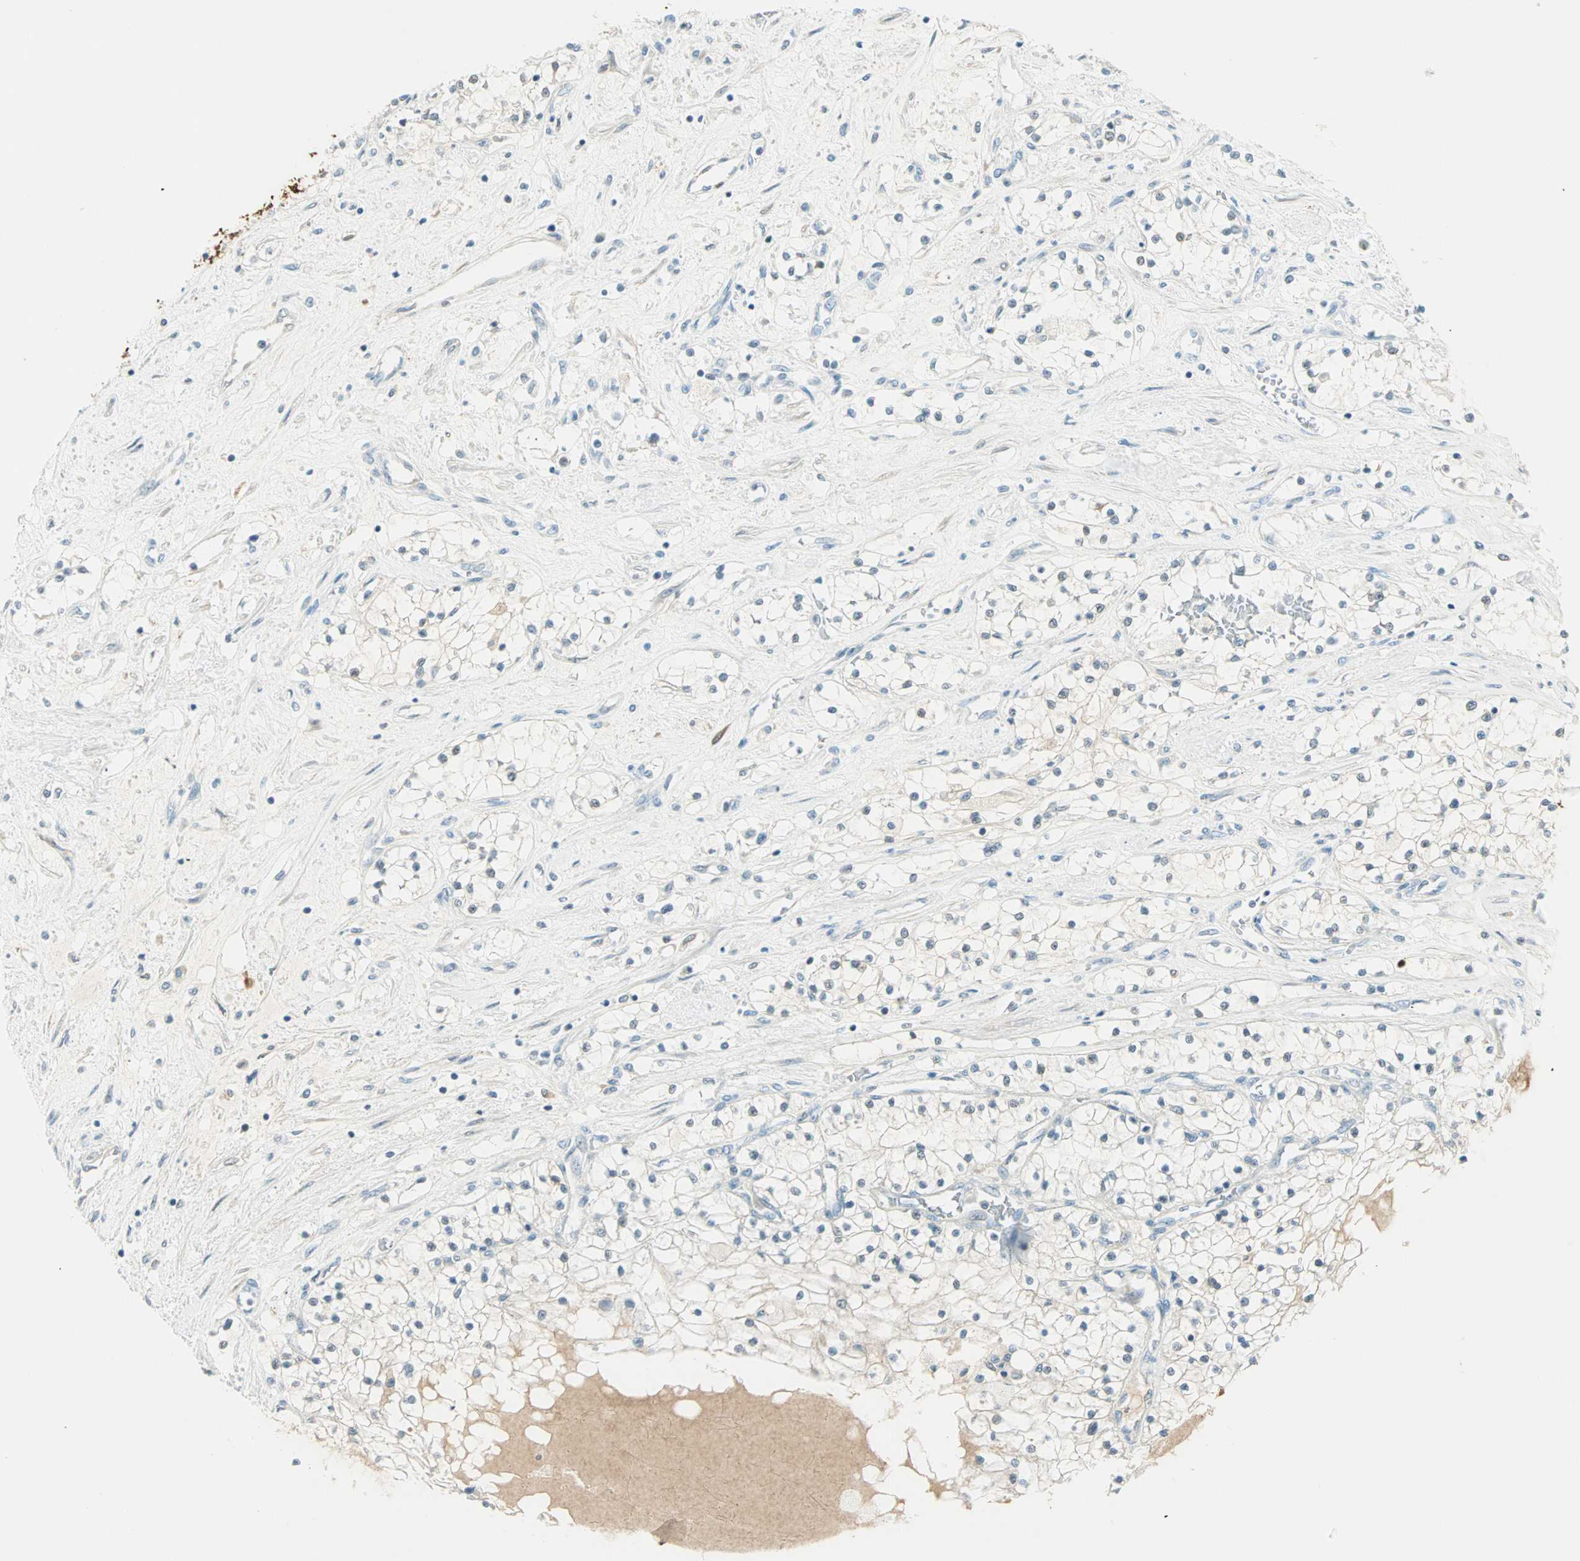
{"staining": {"intensity": "weak", "quantity": "25%-75%", "location": "cytoplasmic/membranous"}, "tissue": "renal cancer", "cell_type": "Tumor cells", "image_type": "cancer", "snomed": [{"axis": "morphology", "description": "Adenocarcinoma, NOS"}, {"axis": "topography", "description": "Kidney"}], "caption": "Protein analysis of renal cancer tissue shows weak cytoplasmic/membranous positivity in approximately 25%-75% of tumor cells.", "gene": "S100A1", "patient": {"sex": "male", "age": 68}}